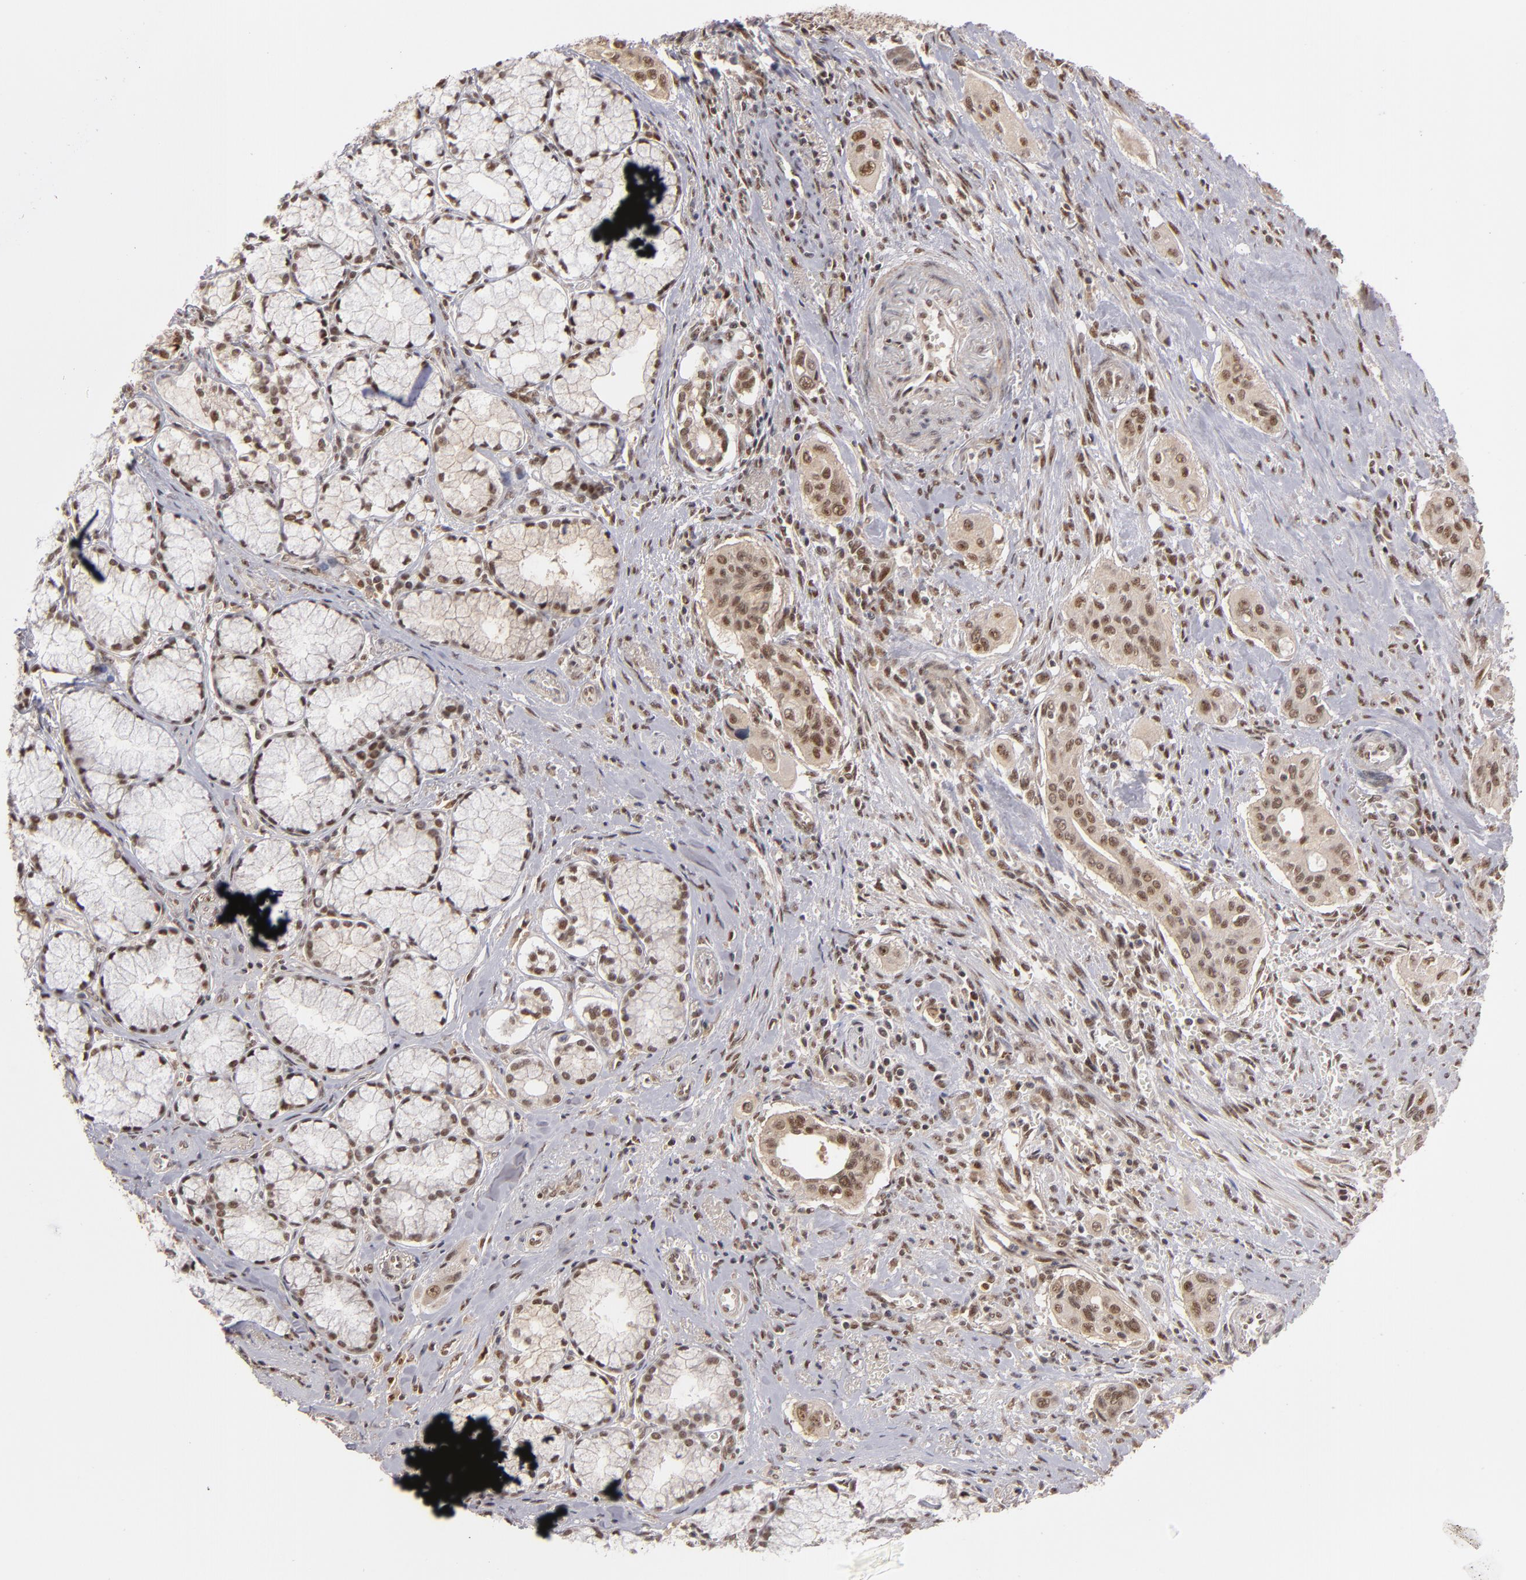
{"staining": {"intensity": "moderate", "quantity": ">75%", "location": "nuclear"}, "tissue": "pancreatic cancer", "cell_type": "Tumor cells", "image_type": "cancer", "snomed": [{"axis": "morphology", "description": "Adenocarcinoma, NOS"}, {"axis": "topography", "description": "Pancreas"}], "caption": "Immunohistochemistry staining of adenocarcinoma (pancreatic), which exhibits medium levels of moderate nuclear staining in about >75% of tumor cells indicating moderate nuclear protein positivity. The staining was performed using DAB (brown) for protein detection and nuclei were counterstained in hematoxylin (blue).", "gene": "ZNF234", "patient": {"sex": "male", "age": 77}}